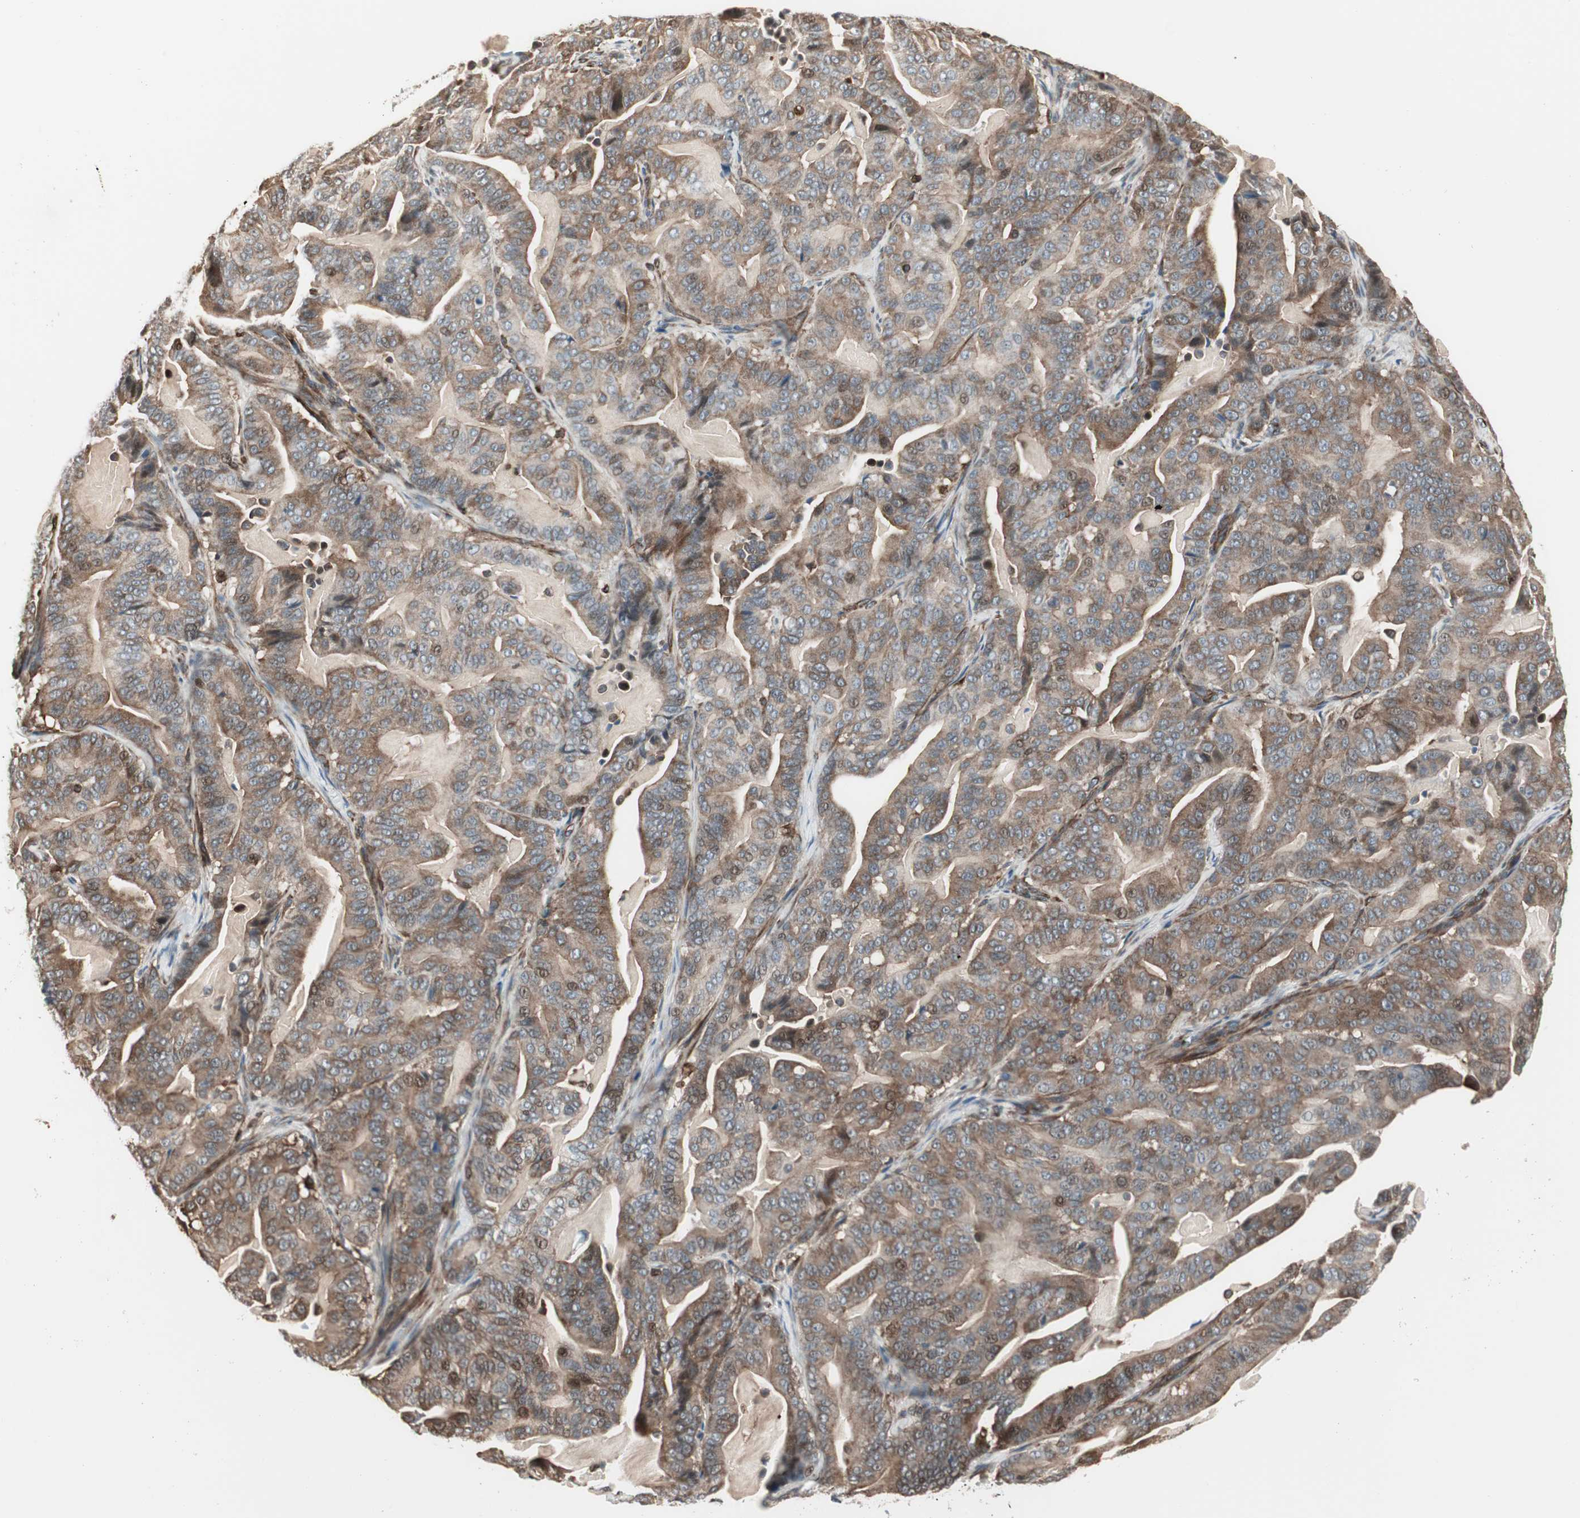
{"staining": {"intensity": "moderate", "quantity": ">75%", "location": "cytoplasmic/membranous"}, "tissue": "pancreatic cancer", "cell_type": "Tumor cells", "image_type": "cancer", "snomed": [{"axis": "morphology", "description": "Adenocarcinoma, NOS"}, {"axis": "topography", "description": "Pancreas"}], "caption": "Pancreatic cancer (adenocarcinoma) stained with a brown dye shows moderate cytoplasmic/membranous positive expression in about >75% of tumor cells.", "gene": "MAD2L2", "patient": {"sex": "male", "age": 63}}